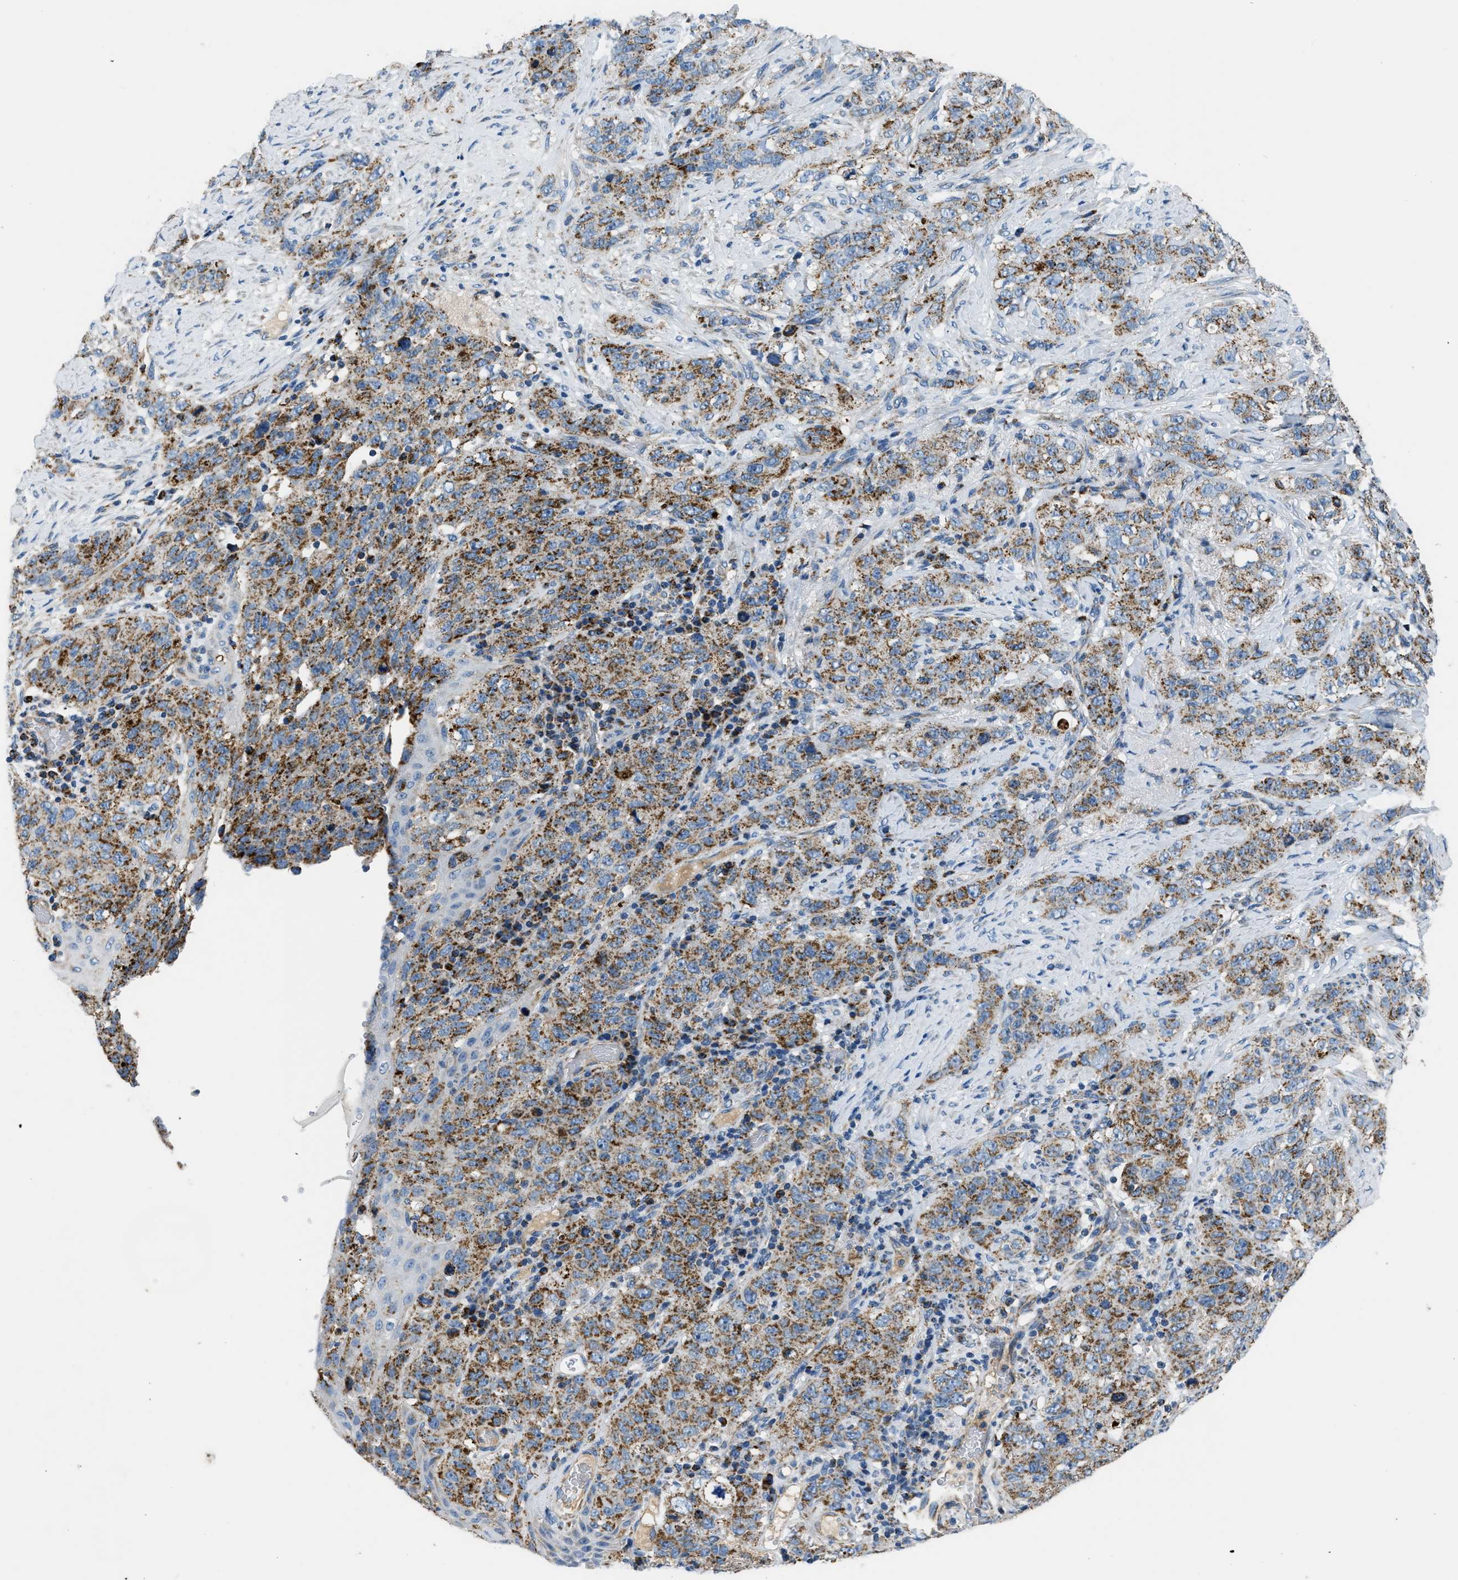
{"staining": {"intensity": "moderate", "quantity": ">75%", "location": "cytoplasmic/membranous"}, "tissue": "stomach cancer", "cell_type": "Tumor cells", "image_type": "cancer", "snomed": [{"axis": "morphology", "description": "Adenocarcinoma, NOS"}, {"axis": "topography", "description": "Stomach"}], "caption": "Human adenocarcinoma (stomach) stained for a protein (brown) displays moderate cytoplasmic/membranous positive staining in approximately >75% of tumor cells.", "gene": "ACADVL", "patient": {"sex": "male", "age": 48}}